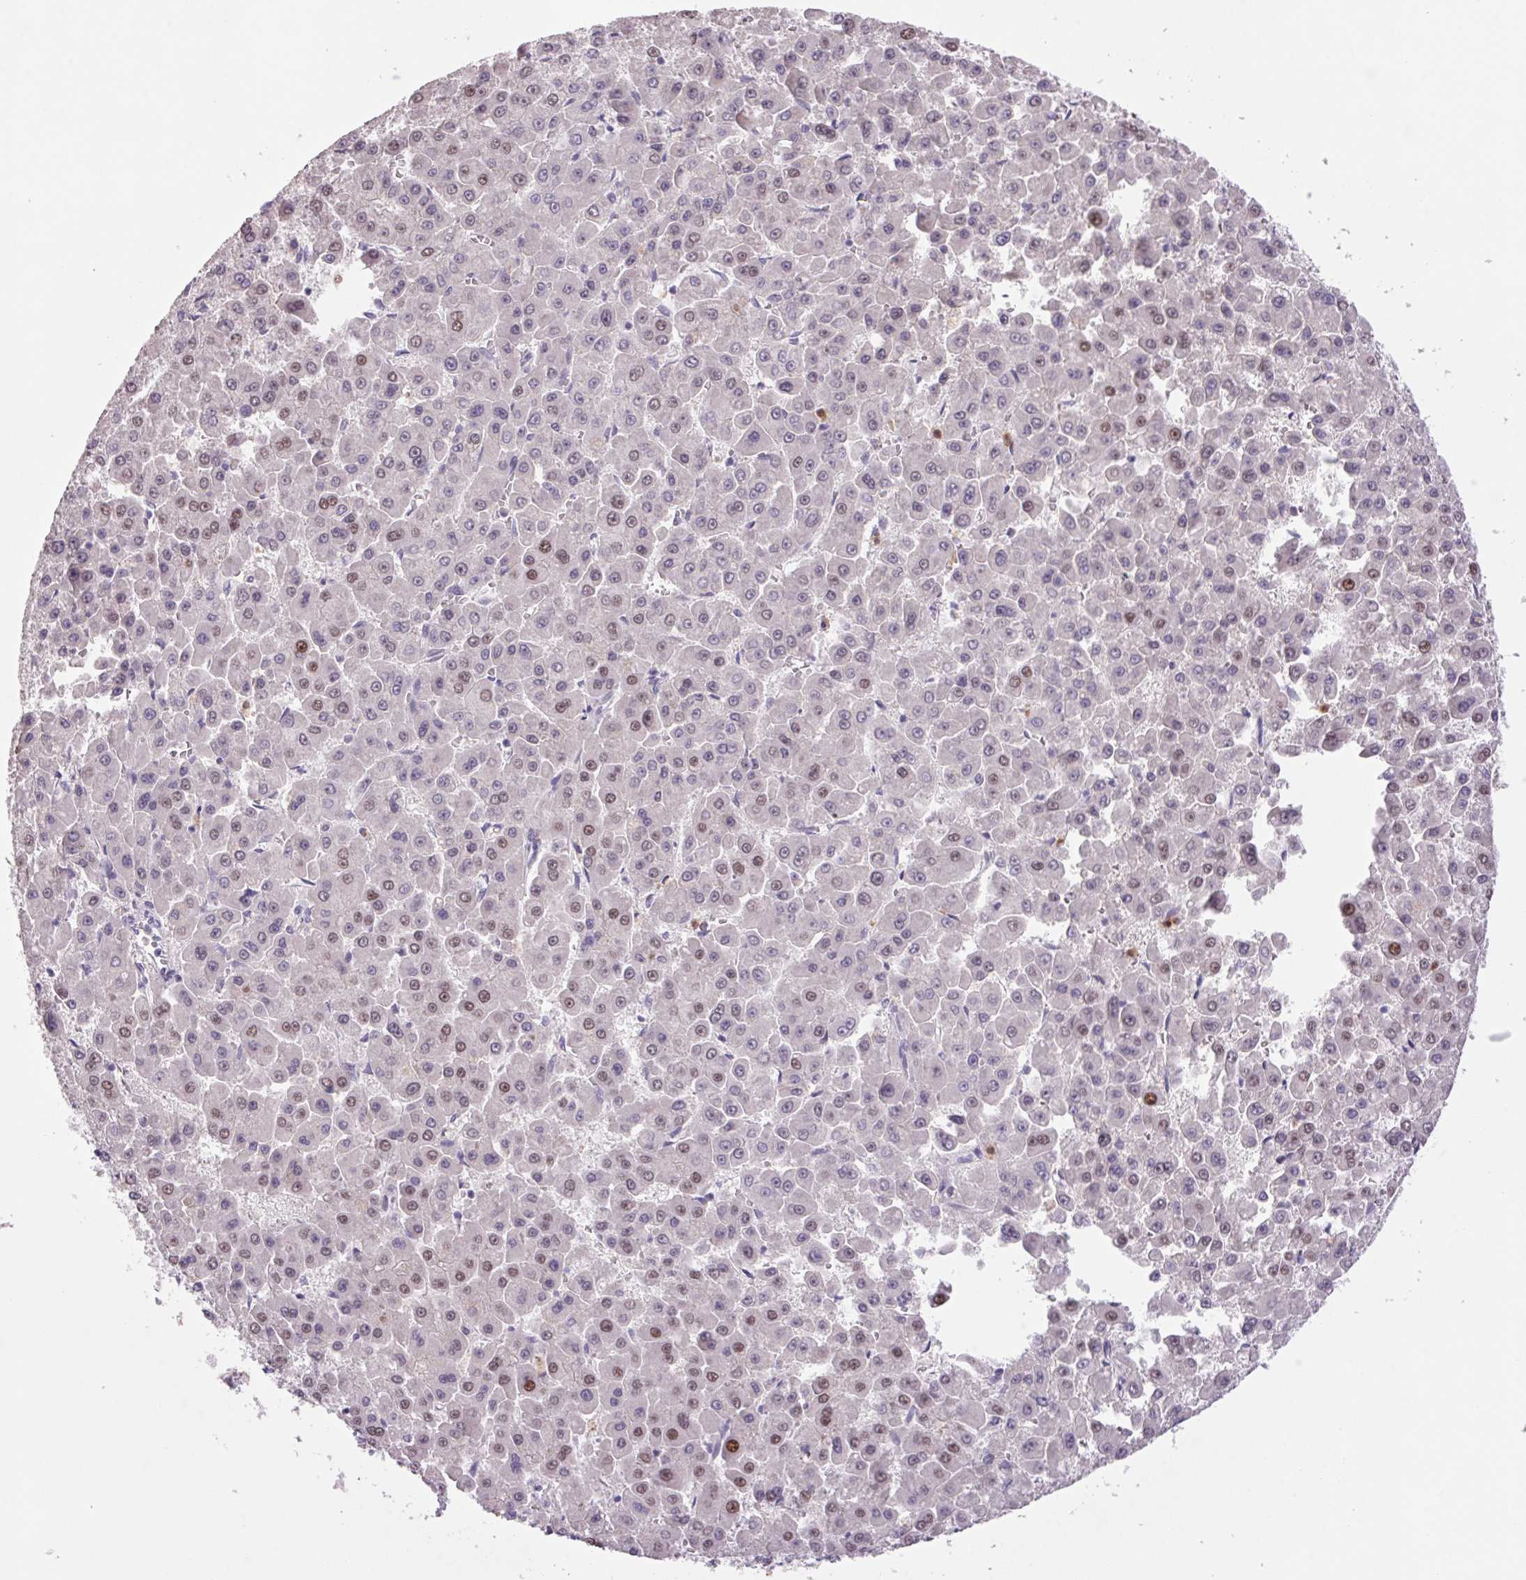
{"staining": {"intensity": "moderate", "quantity": "25%-75%", "location": "nuclear"}, "tissue": "liver cancer", "cell_type": "Tumor cells", "image_type": "cancer", "snomed": [{"axis": "morphology", "description": "Carcinoma, Hepatocellular, NOS"}, {"axis": "topography", "description": "Liver"}], "caption": "DAB (3,3'-diaminobenzidine) immunohistochemical staining of liver cancer reveals moderate nuclear protein expression in approximately 25%-75% of tumor cells.", "gene": "TRDN", "patient": {"sex": "male", "age": 78}}